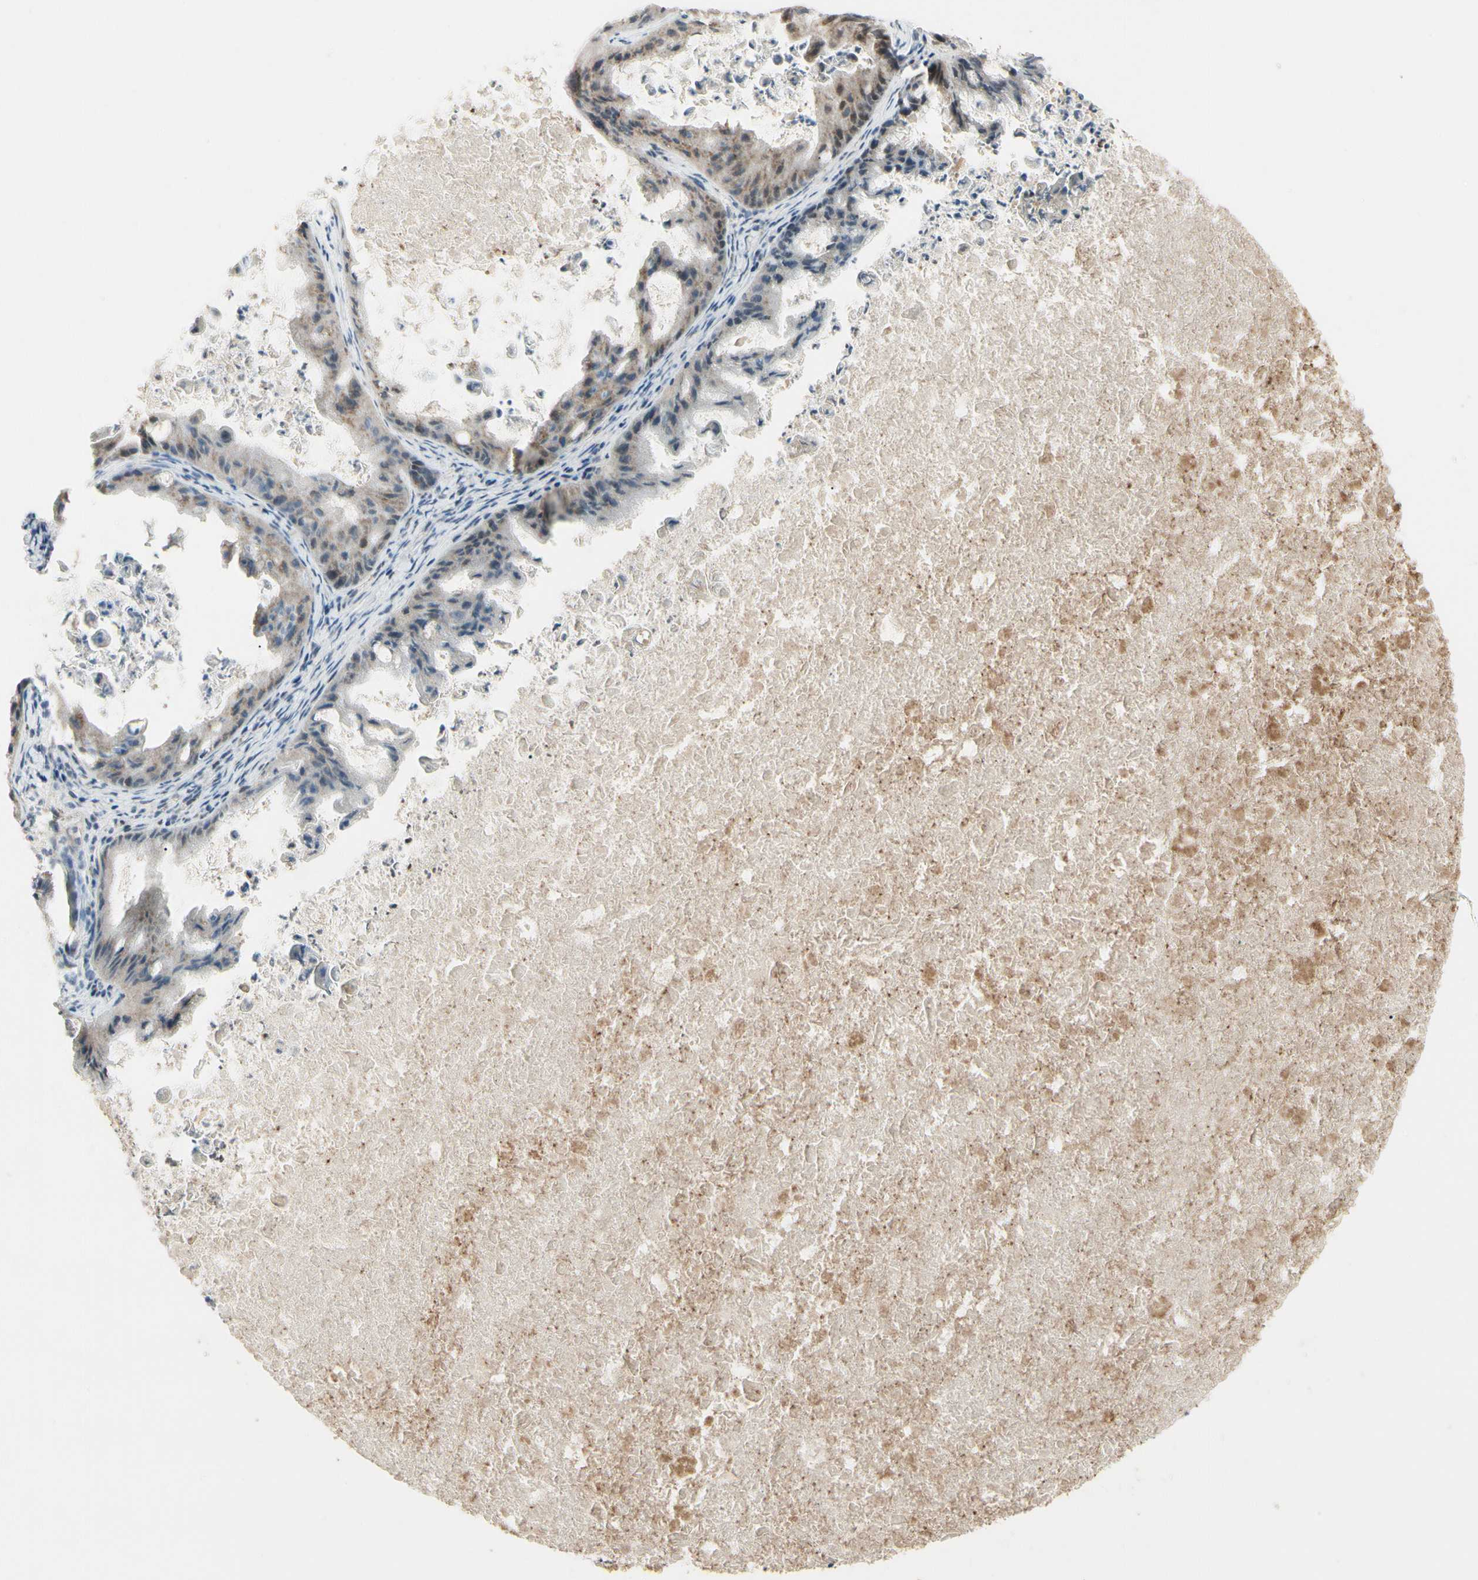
{"staining": {"intensity": "moderate", "quantity": "25%-75%", "location": "cytoplasmic/membranous"}, "tissue": "ovarian cancer", "cell_type": "Tumor cells", "image_type": "cancer", "snomed": [{"axis": "morphology", "description": "Cystadenocarcinoma, mucinous, NOS"}, {"axis": "topography", "description": "Ovary"}], "caption": "About 25%-75% of tumor cells in ovarian cancer (mucinous cystadenocarcinoma) display moderate cytoplasmic/membranous protein positivity as visualized by brown immunohistochemical staining.", "gene": "ABCA3", "patient": {"sex": "female", "age": 37}}